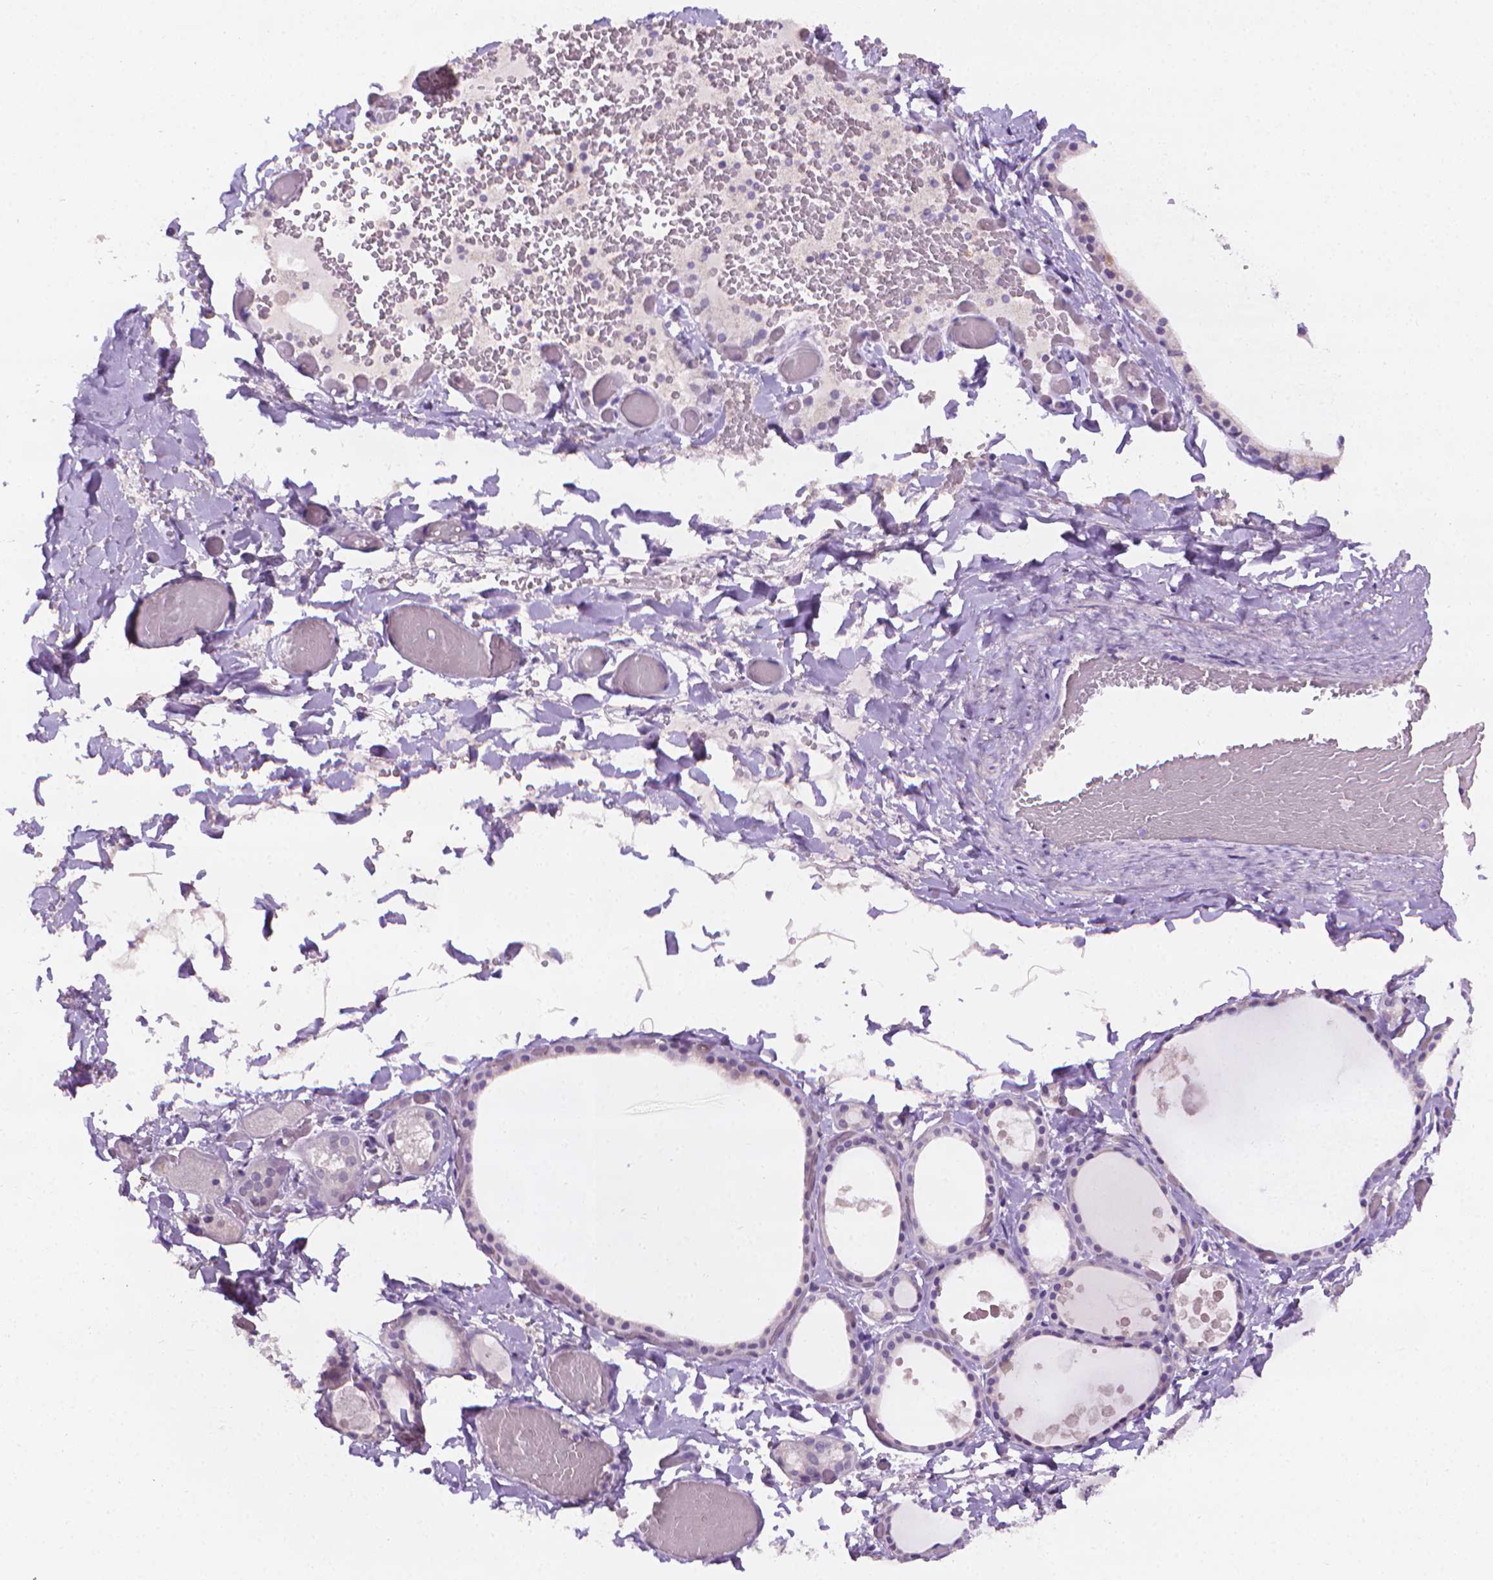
{"staining": {"intensity": "negative", "quantity": "none", "location": "none"}, "tissue": "thyroid gland", "cell_type": "Glandular cells", "image_type": "normal", "snomed": [{"axis": "morphology", "description": "Normal tissue, NOS"}, {"axis": "topography", "description": "Thyroid gland"}], "caption": "The micrograph demonstrates no significant staining in glandular cells of thyroid gland. (DAB (3,3'-diaminobenzidine) IHC with hematoxylin counter stain).", "gene": "FASN", "patient": {"sex": "female", "age": 56}}